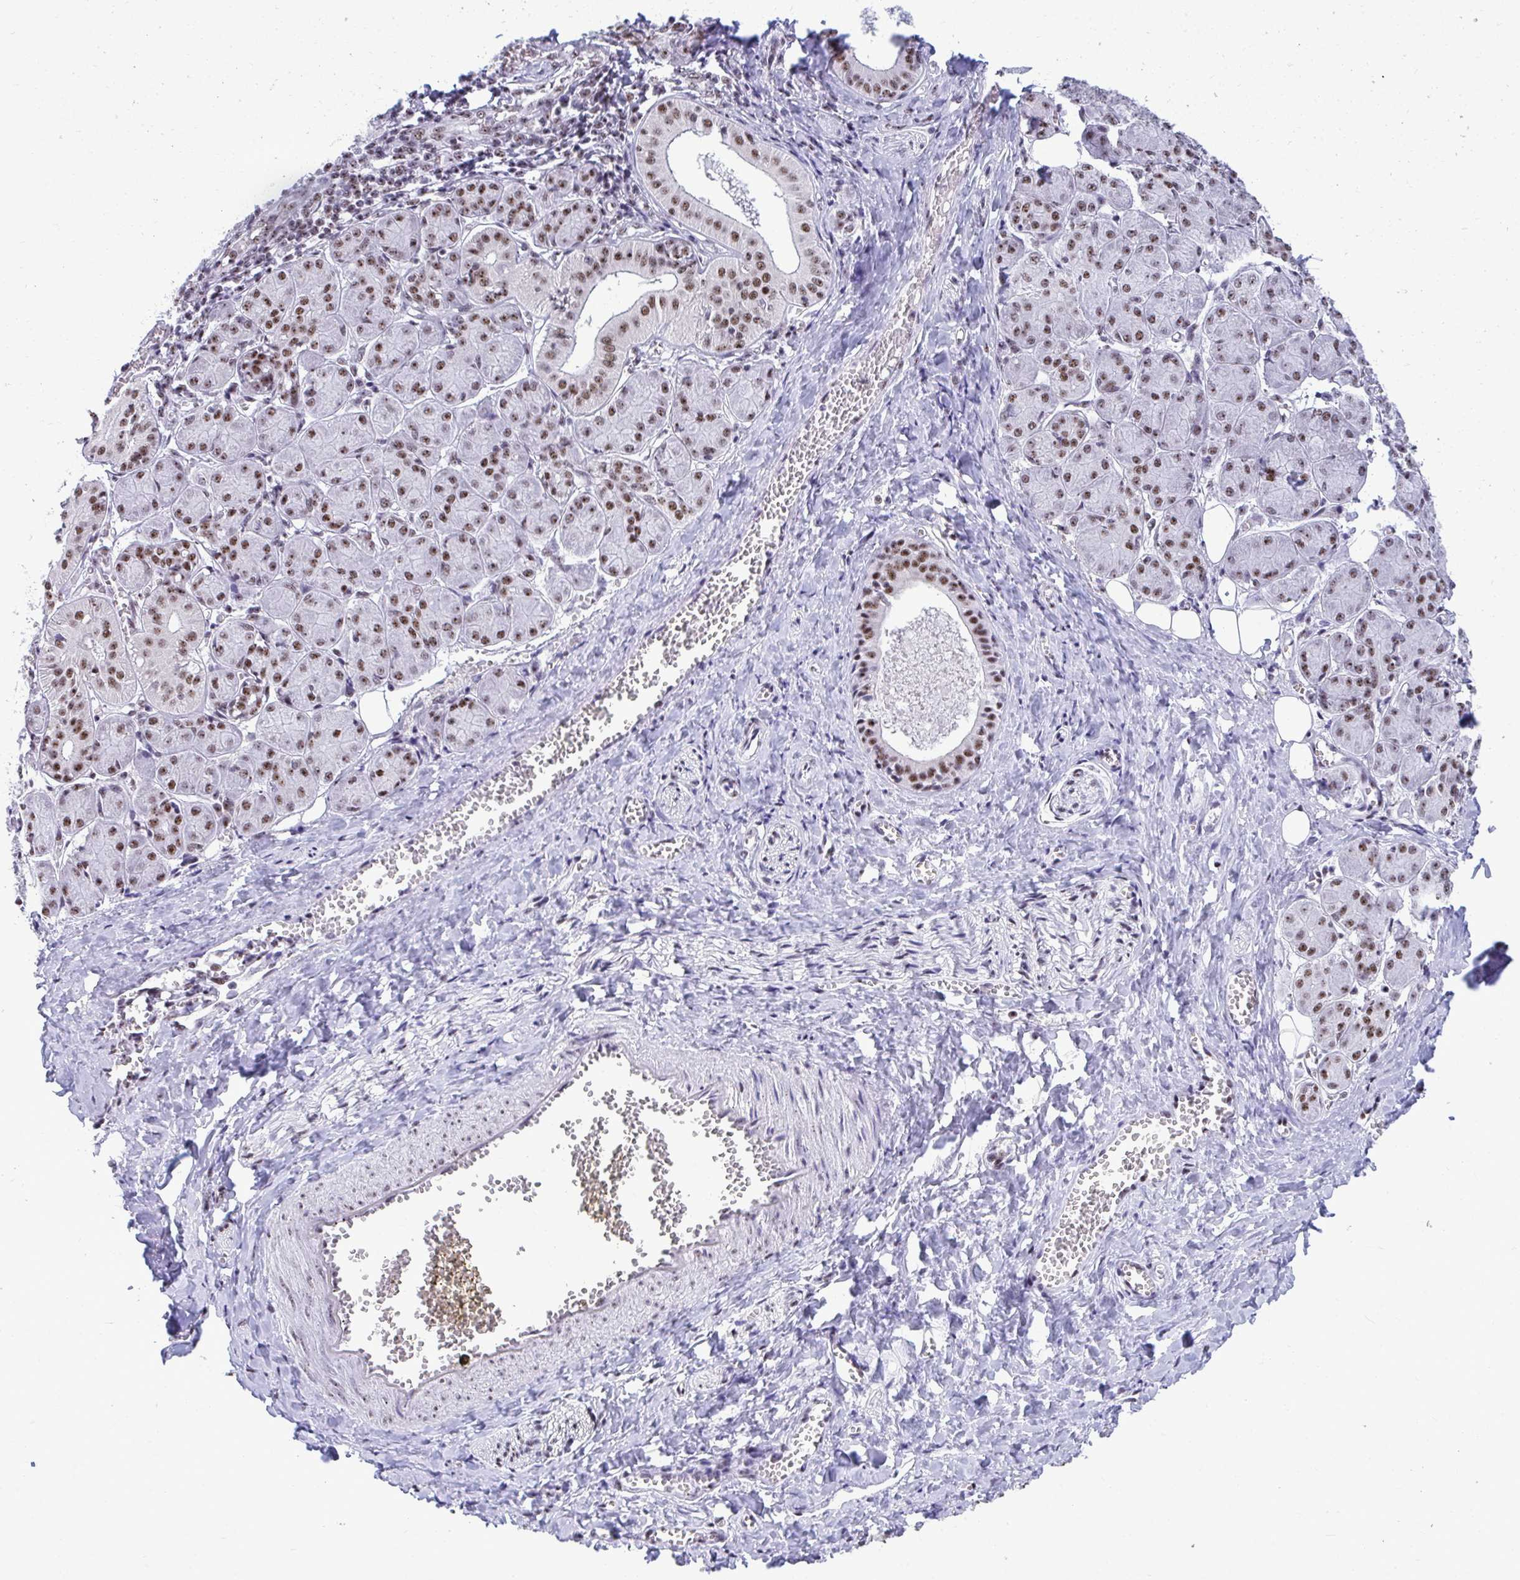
{"staining": {"intensity": "moderate", "quantity": ">75%", "location": "nuclear"}, "tissue": "salivary gland", "cell_type": "Glandular cells", "image_type": "normal", "snomed": [{"axis": "morphology", "description": "Normal tissue, NOS"}, {"axis": "morphology", "description": "Inflammation, NOS"}, {"axis": "topography", "description": "Lymph node"}, {"axis": "topography", "description": "Salivary gland"}], "caption": "Salivary gland stained with immunohistochemistry (IHC) demonstrates moderate nuclear positivity in about >75% of glandular cells.", "gene": "PELP1", "patient": {"sex": "male", "age": 3}}